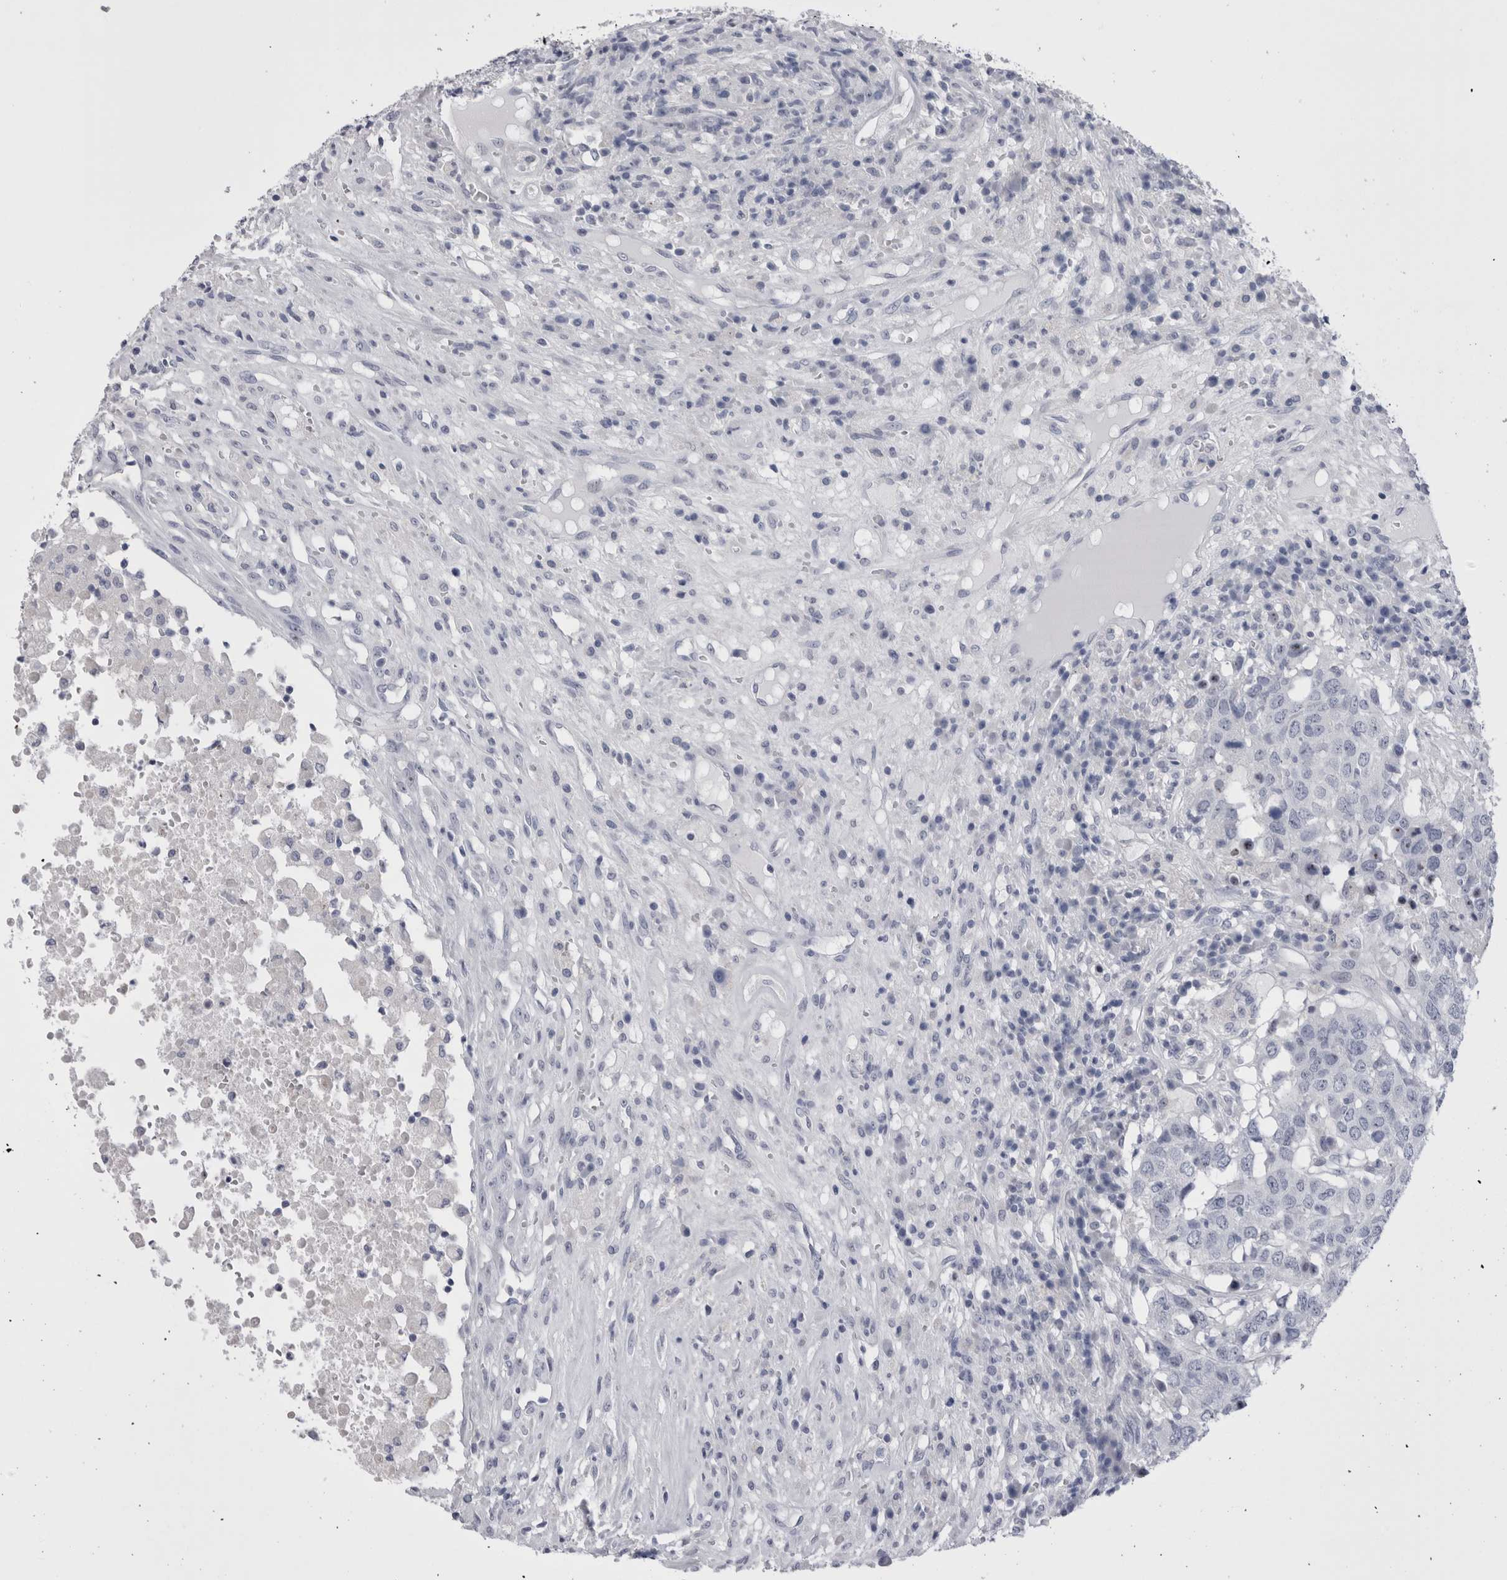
{"staining": {"intensity": "negative", "quantity": "none", "location": "none"}, "tissue": "head and neck cancer", "cell_type": "Tumor cells", "image_type": "cancer", "snomed": [{"axis": "morphology", "description": "Squamous cell carcinoma, NOS"}, {"axis": "topography", "description": "Head-Neck"}], "caption": "Head and neck squamous cell carcinoma stained for a protein using immunohistochemistry (IHC) shows no expression tumor cells.", "gene": "PWP2", "patient": {"sex": "male", "age": 66}}